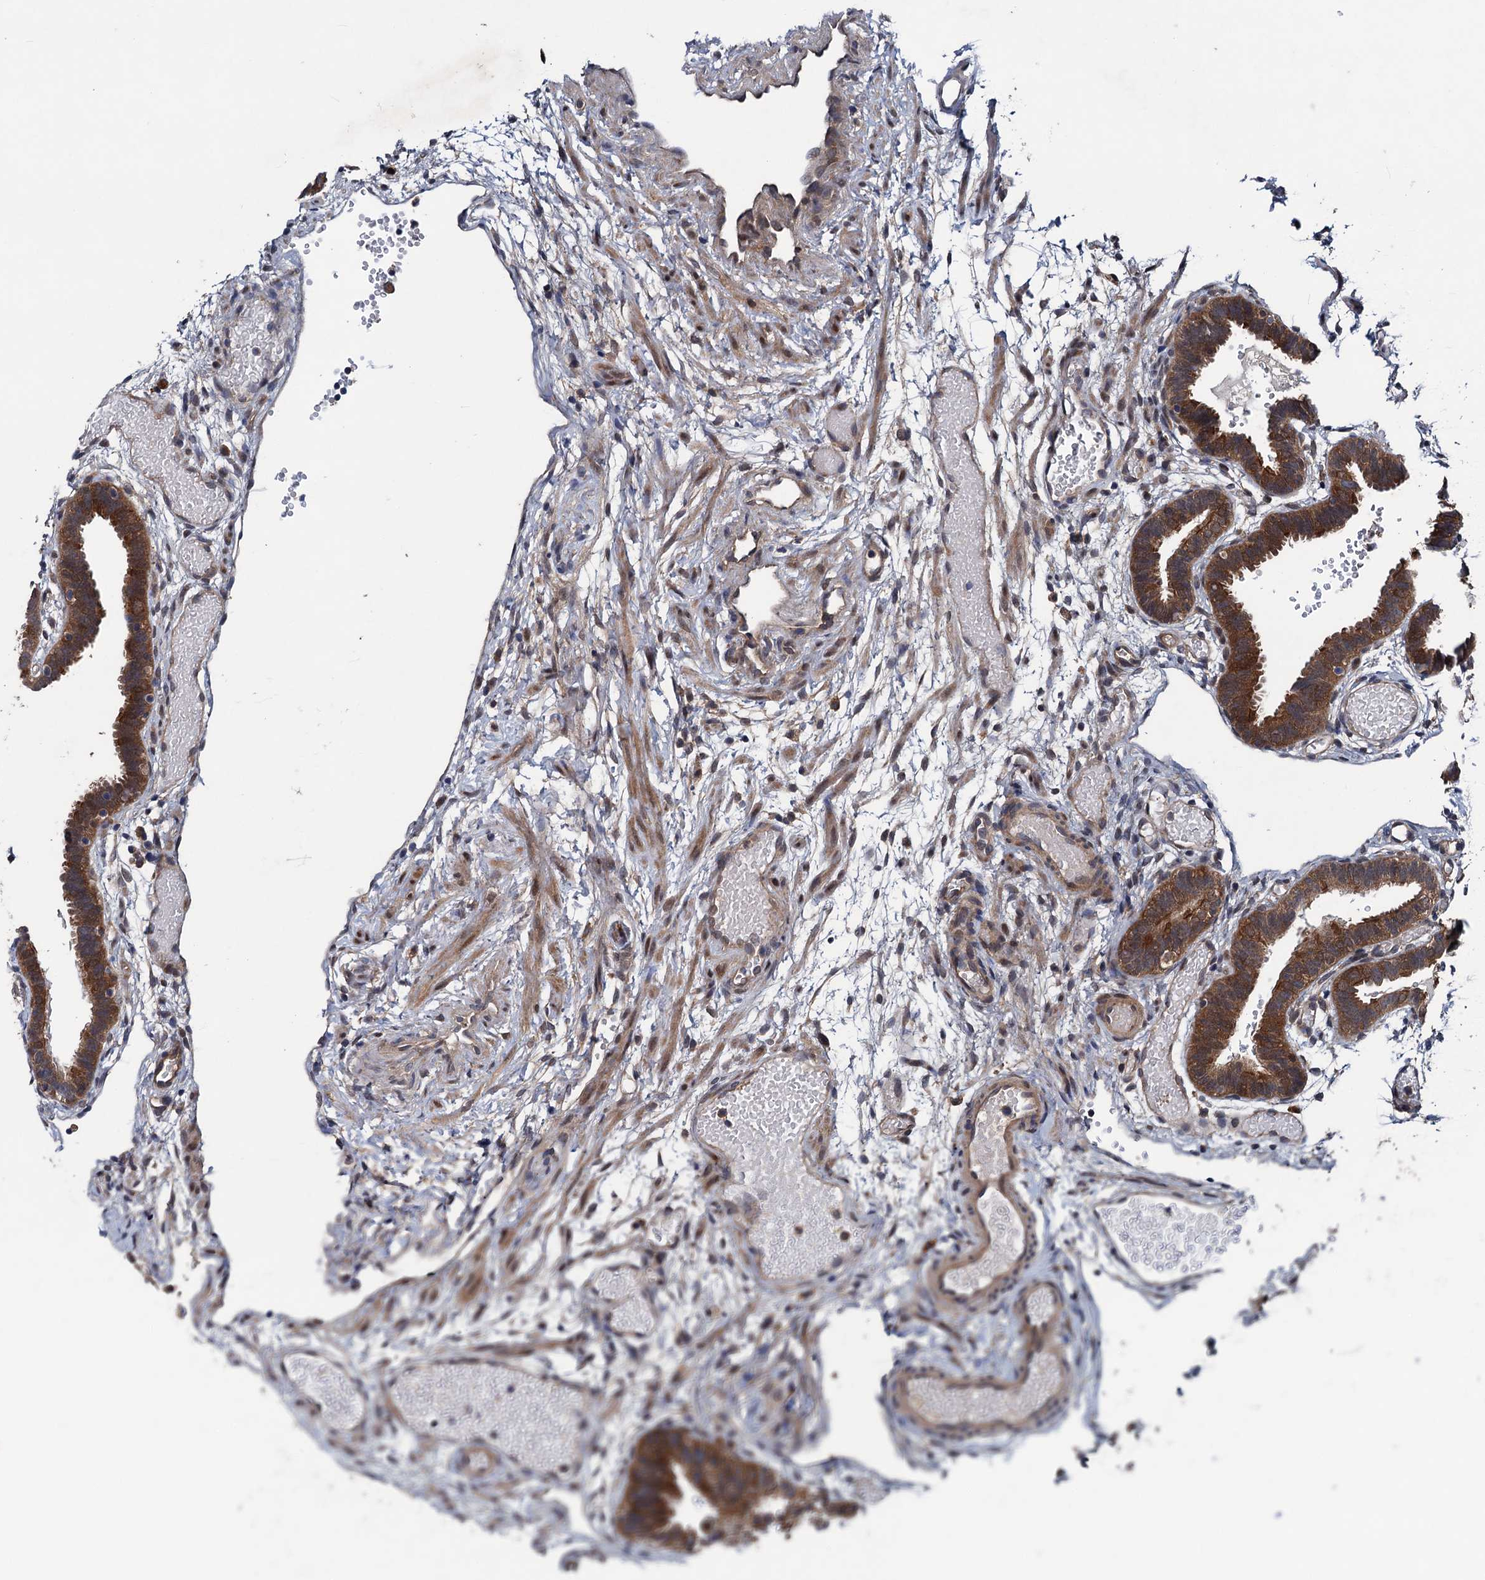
{"staining": {"intensity": "strong", "quantity": ">75%", "location": "cytoplasmic/membranous"}, "tissue": "fallopian tube", "cell_type": "Glandular cells", "image_type": "normal", "snomed": [{"axis": "morphology", "description": "Normal tissue, NOS"}, {"axis": "topography", "description": "Fallopian tube"}], "caption": "A high-resolution micrograph shows immunohistochemistry staining of normal fallopian tube, which demonstrates strong cytoplasmic/membranous staining in approximately >75% of glandular cells.", "gene": "BLTP3B", "patient": {"sex": "female", "age": 37}}